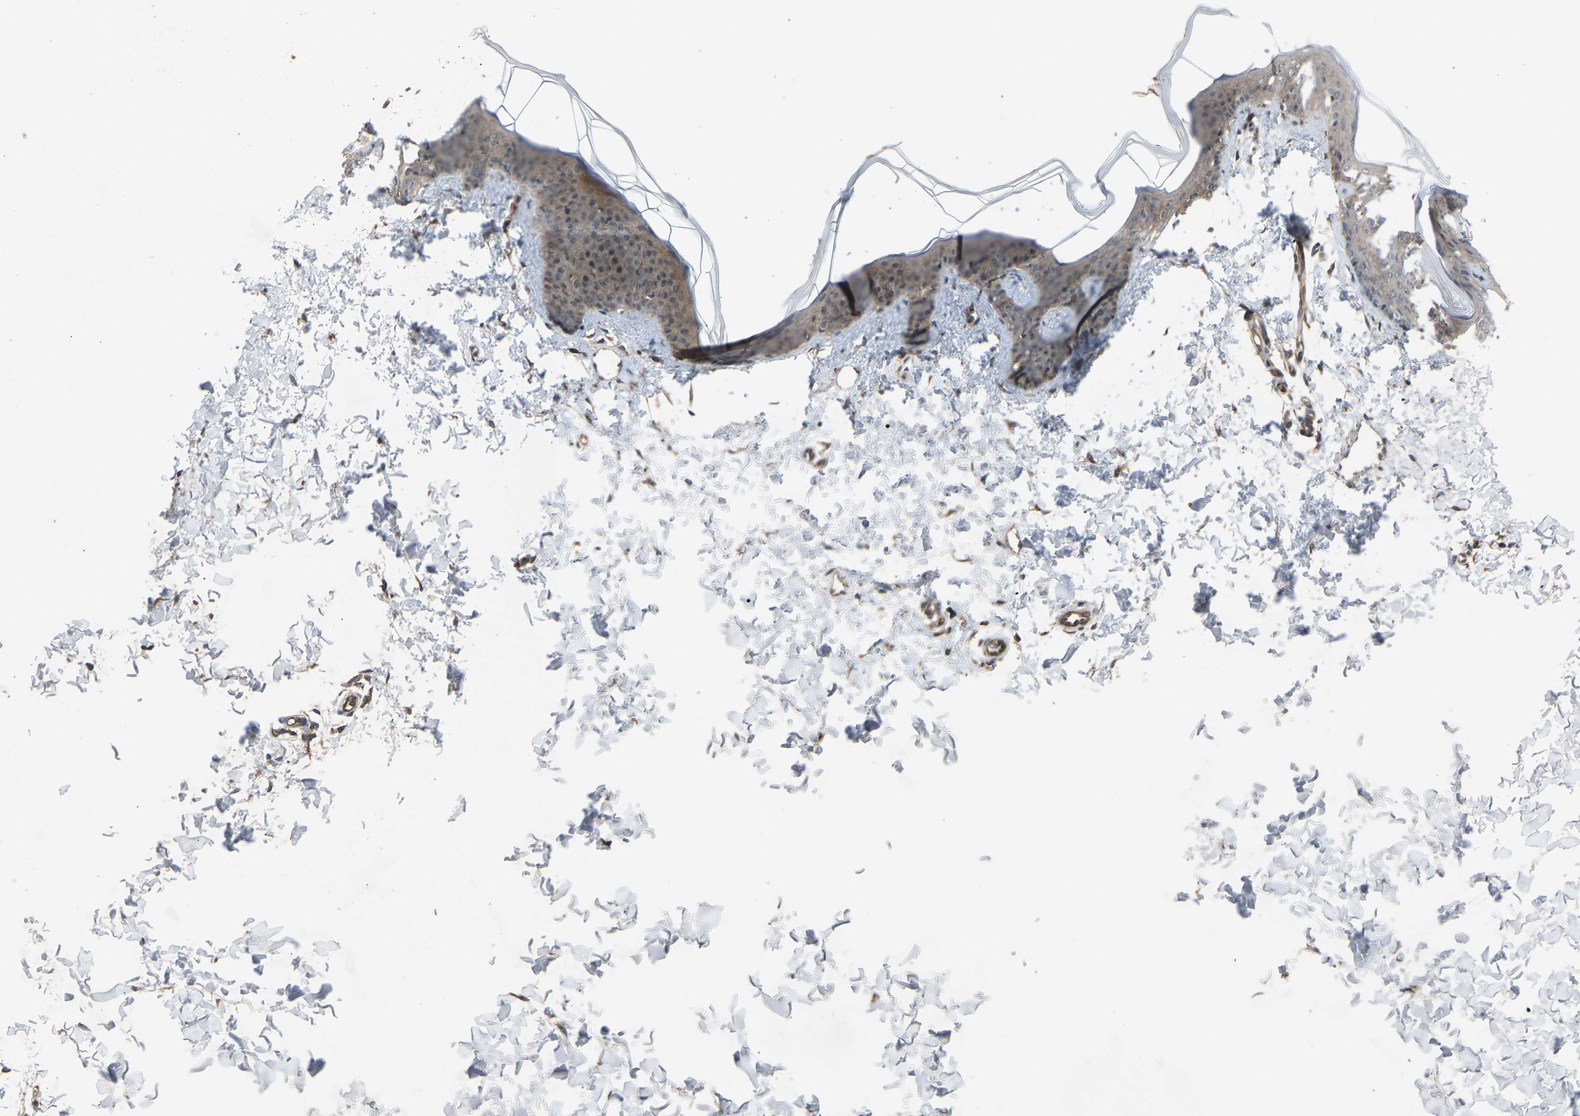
{"staining": {"intensity": "moderate", "quantity": ">75%", "location": "cytoplasmic/membranous"}, "tissue": "skin", "cell_type": "Fibroblasts", "image_type": "normal", "snomed": [{"axis": "morphology", "description": "Normal tissue, NOS"}, {"axis": "topography", "description": "Skin"}], "caption": "IHC (DAB (3,3'-diaminobenzidine)) staining of normal human skin exhibits moderate cytoplasmic/membranous protein expression in approximately >75% of fibroblasts.", "gene": "GAS2L1", "patient": {"sex": "female", "age": 17}}